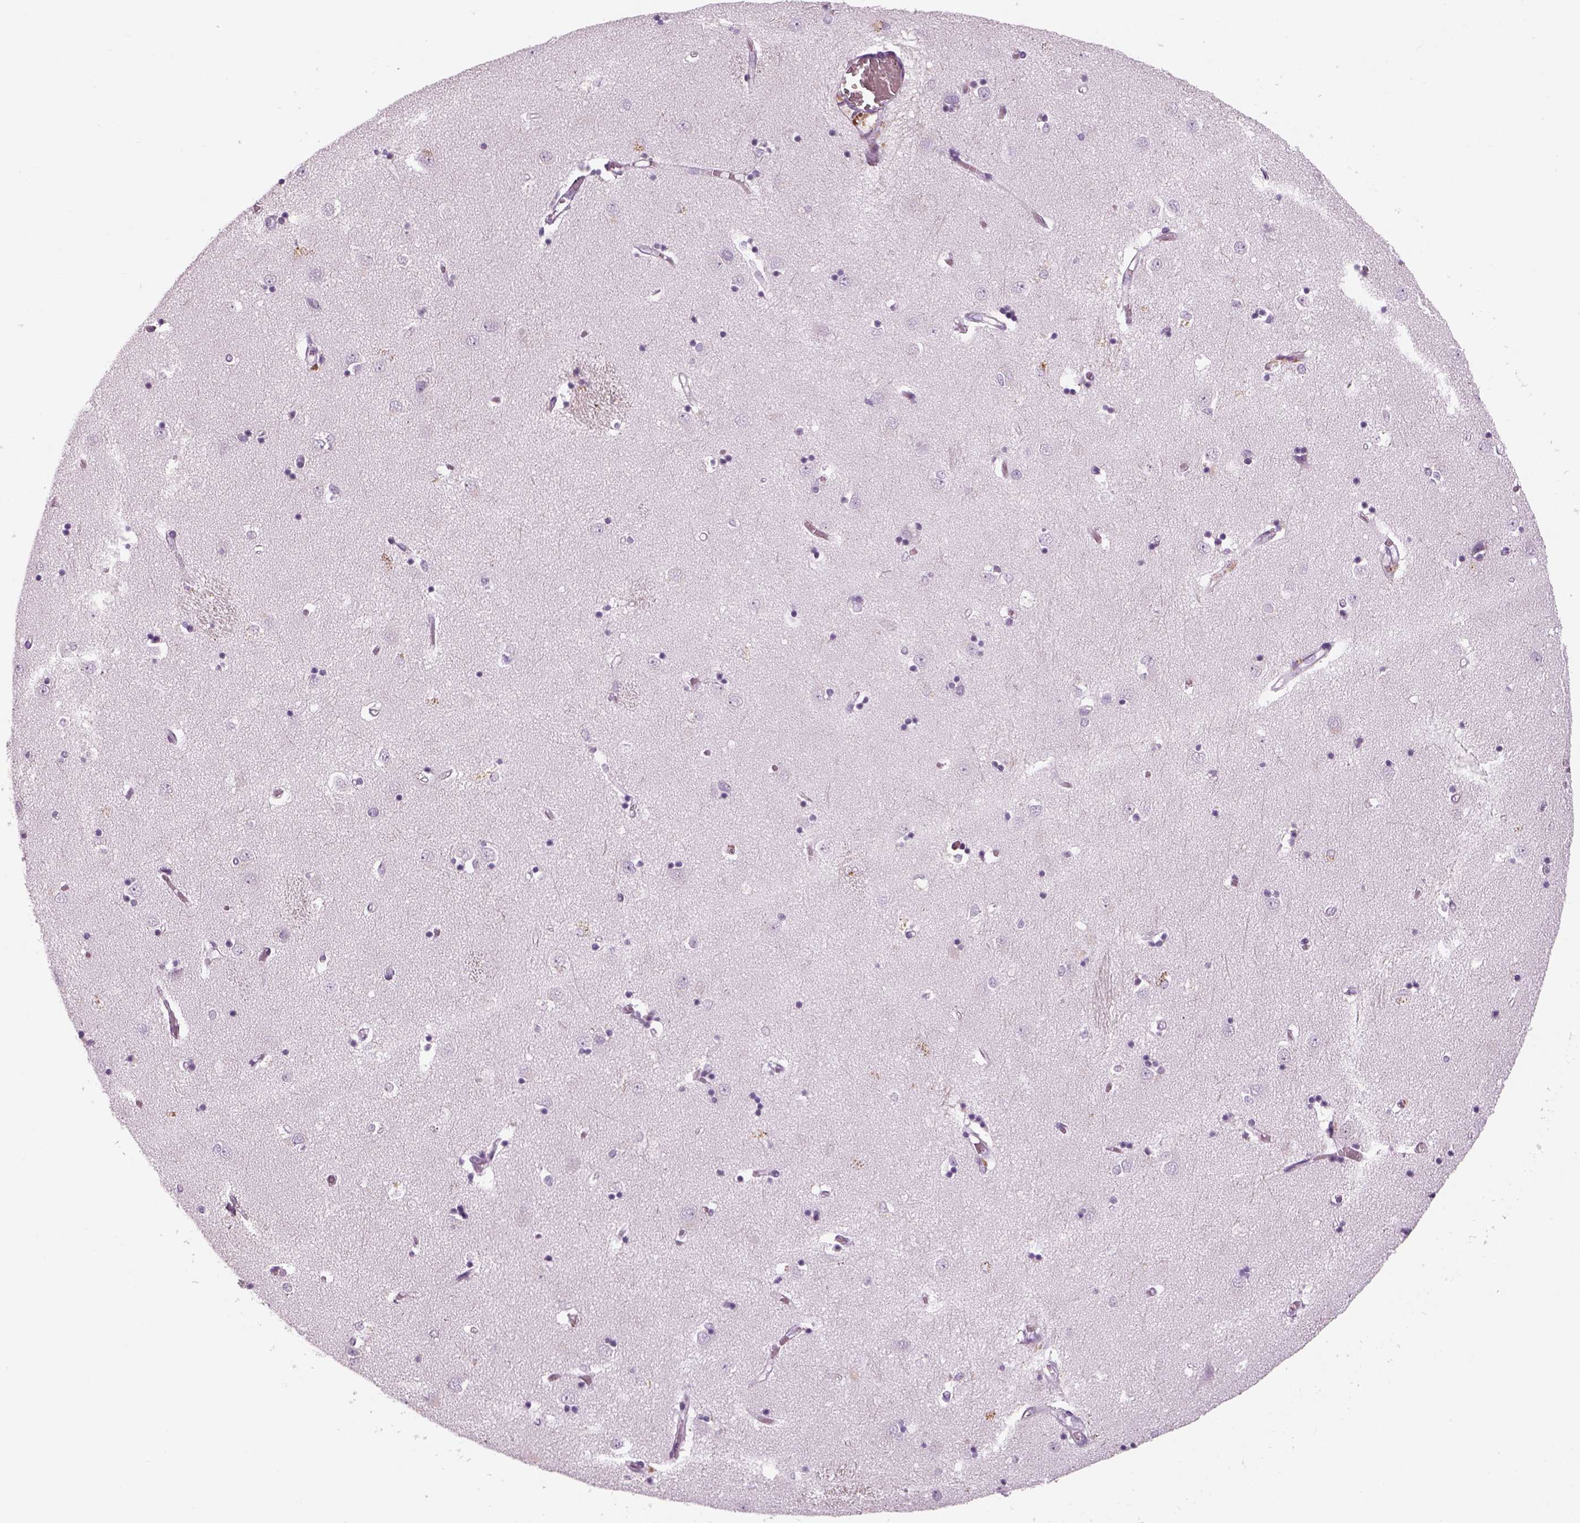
{"staining": {"intensity": "negative", "quantity": "none", "location": "none"}, "tissue": "caudate", "cell_type": "Glial cells", "image_type": "normal", "snomed": [{"axis": "morphology", "description": "Normal tissue, NOS"}, {"axis": "topography", "description": "Lateral ventricle wall"}], "caption": "DAB (3,3'-diaminobenzidine) immunohistochemical staining of unremarkable human caudate exhibits no significant expression in glial cells.", "gene": "SAG", "patient": {"sex": "male", "age": 54}}